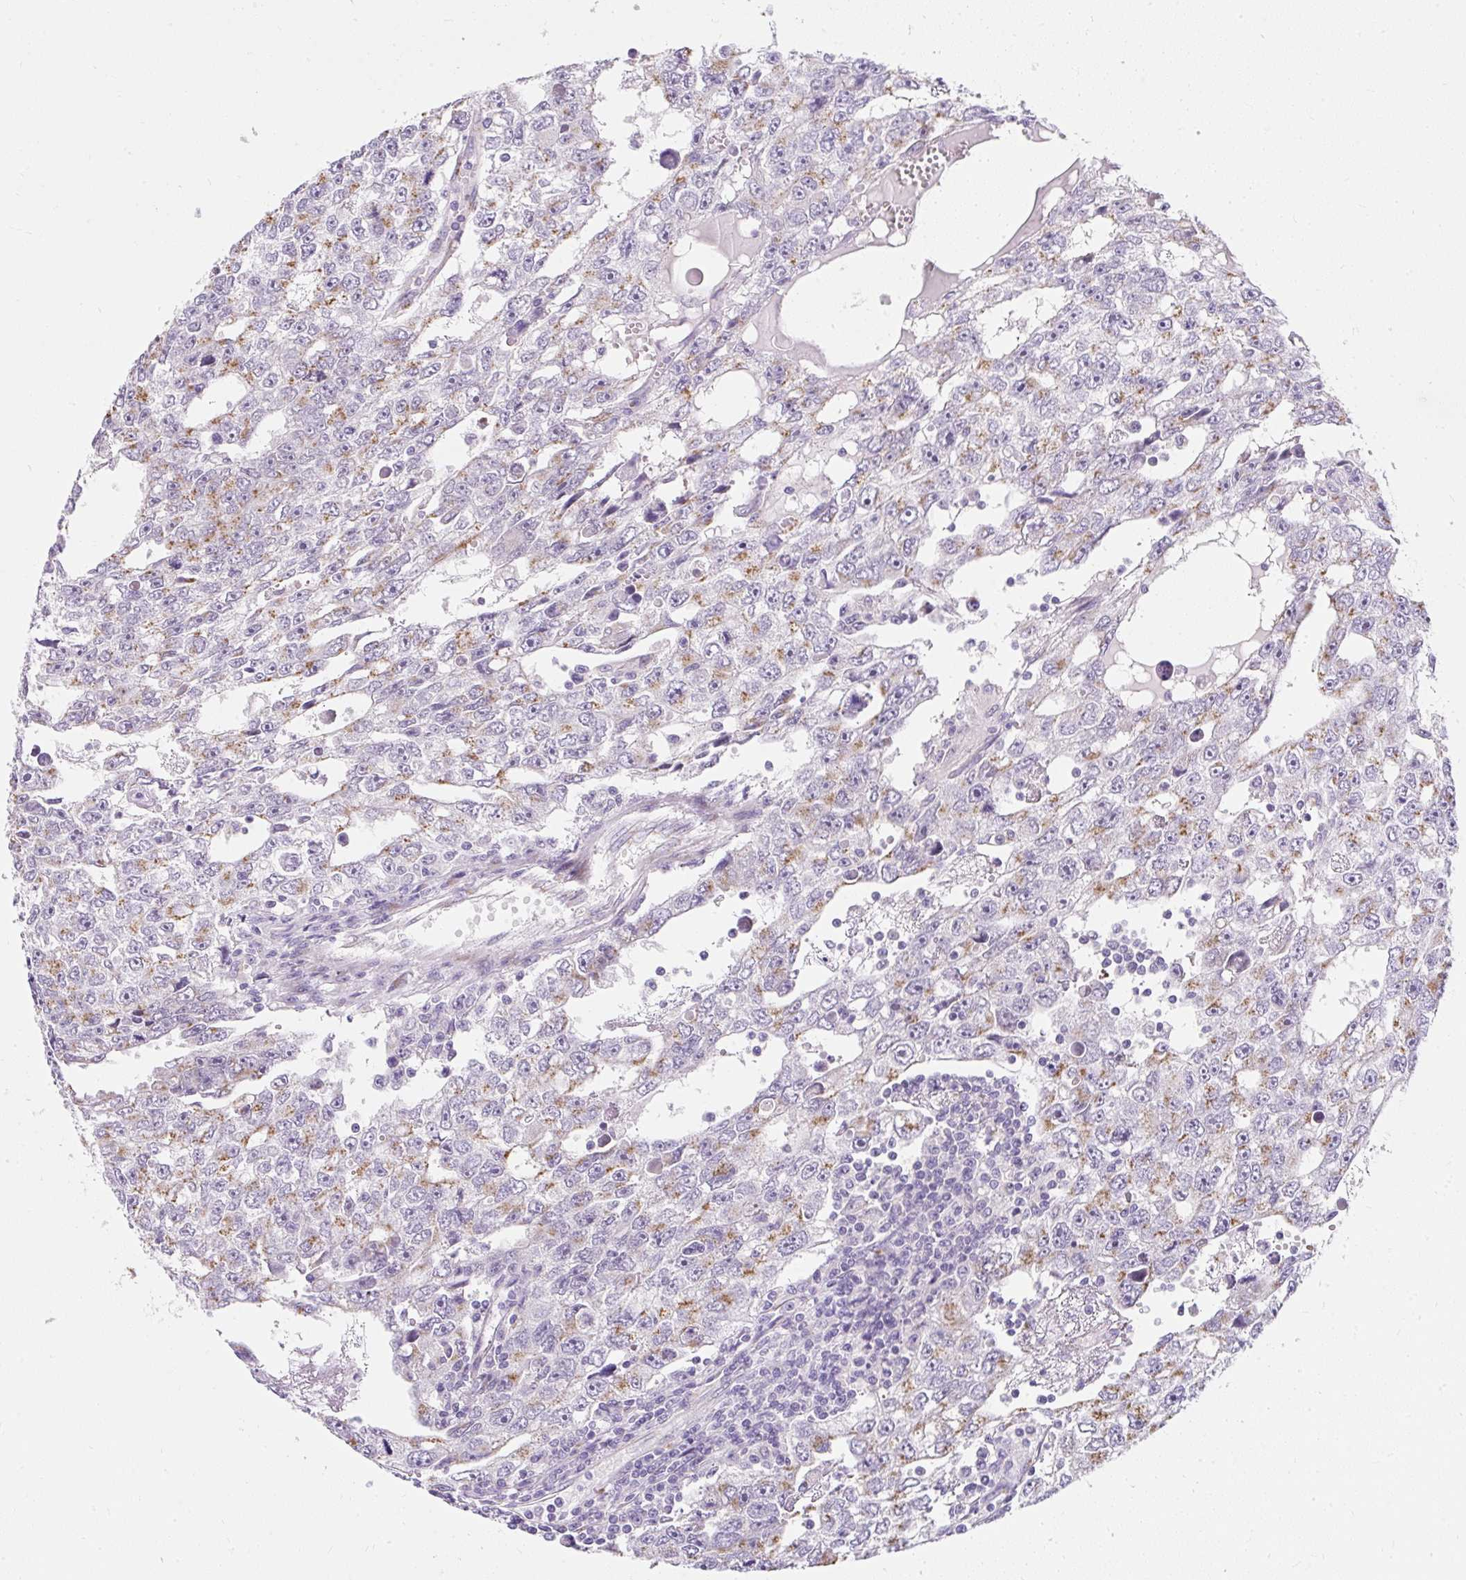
{"staining": {"intensity": "moderate", "quantity": "25%-75%", "location": "cytoplasmic/membranous"}, "tissue": "testis cancer", "cell_type": "Tumor cells", "image_type": "cancer", "snomed": [{"axis": "morphology", "description": "Carcinoma, Embryonal, NOS"}, {"axis": "topography", "description": "Testis"}], "caption": "An image of human testis embryonal carcinoma stained for a protein exhibits moderate cytoplasmic/membranous brown staining in tumor cells.", "gene": "DTX4", "patient": {"sex": "male", "age": 20}}